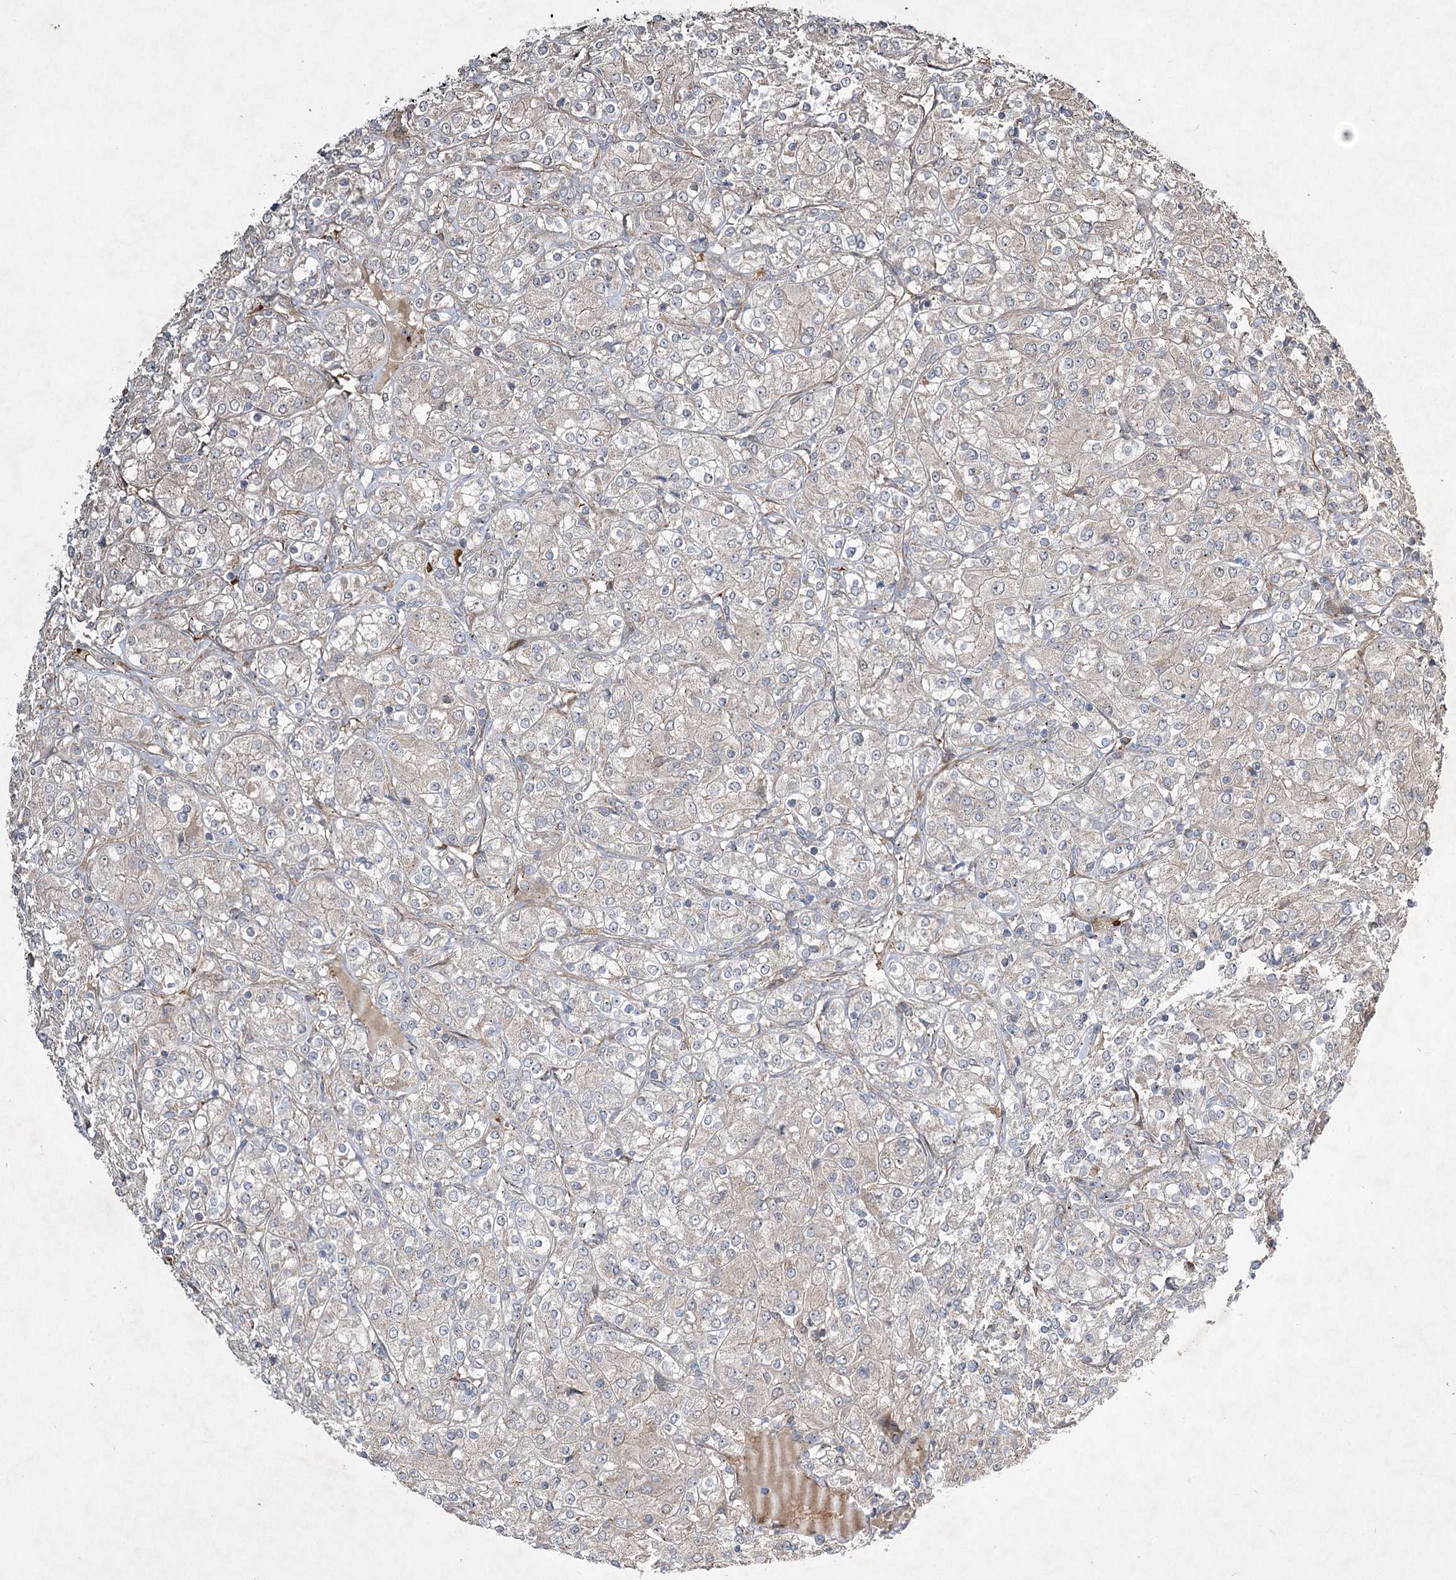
{"staining": {"intensity": "weak", "quantity": "<25%", "location": "cytoplasmic/membranous"}, "tissue": "renal cancer", "cell_type": "Tumor cells", "image_type": "cancer", "snomed": [{"axis": "morphology", "description": "Adenocarcinoma, NOS"}, {"axis": "topography", "description": "Kidney"}], "caption": "Tumor cells are negative for protein expression in human renal cancer.", "gene": "SERINC5", "patient": {"sex": "male", "age": 77}}